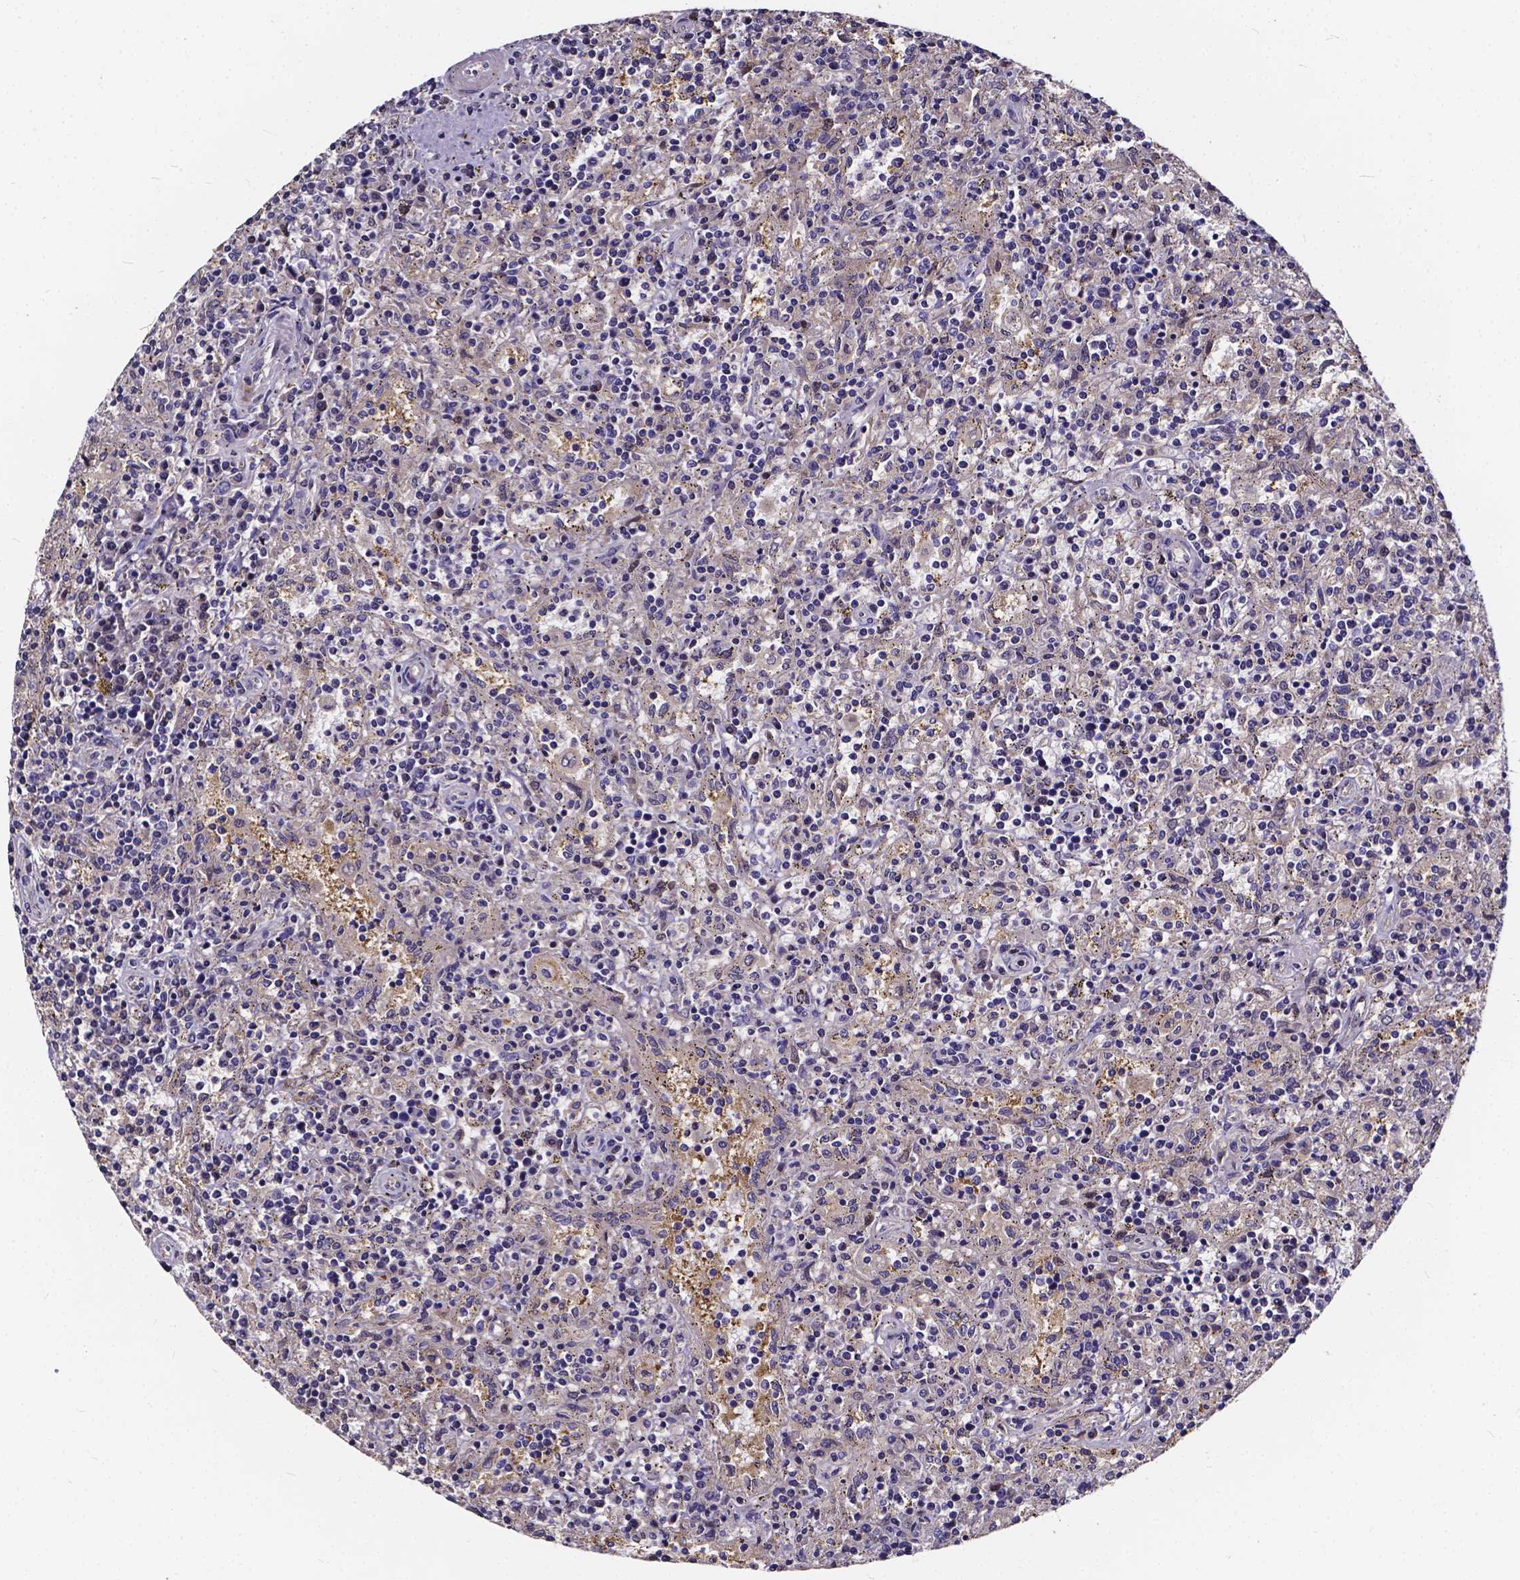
{"staining": {"intensity": "negative", "quantity": "none", "location": "none"}, "tissue": "lymphoma", "cell_type": "Tumor cells", "image_type": "cancer", "snomed": [{"axis": "morphology", "description": "Malignant lymphoma, non-Hodgkin's type, Low grade"}, {"axis": "topography", "description": "Spleen"}], "caption": "Immunohistochemistry histopathology image of neoplastic tissue: human low-grade malignant lymphoma, non-Hodgkin's type stained with DAB shows no significant protein positivity in tumor cells.", "gene": "SOWAHA", "patient": {"sex": "male", "age": 62}}